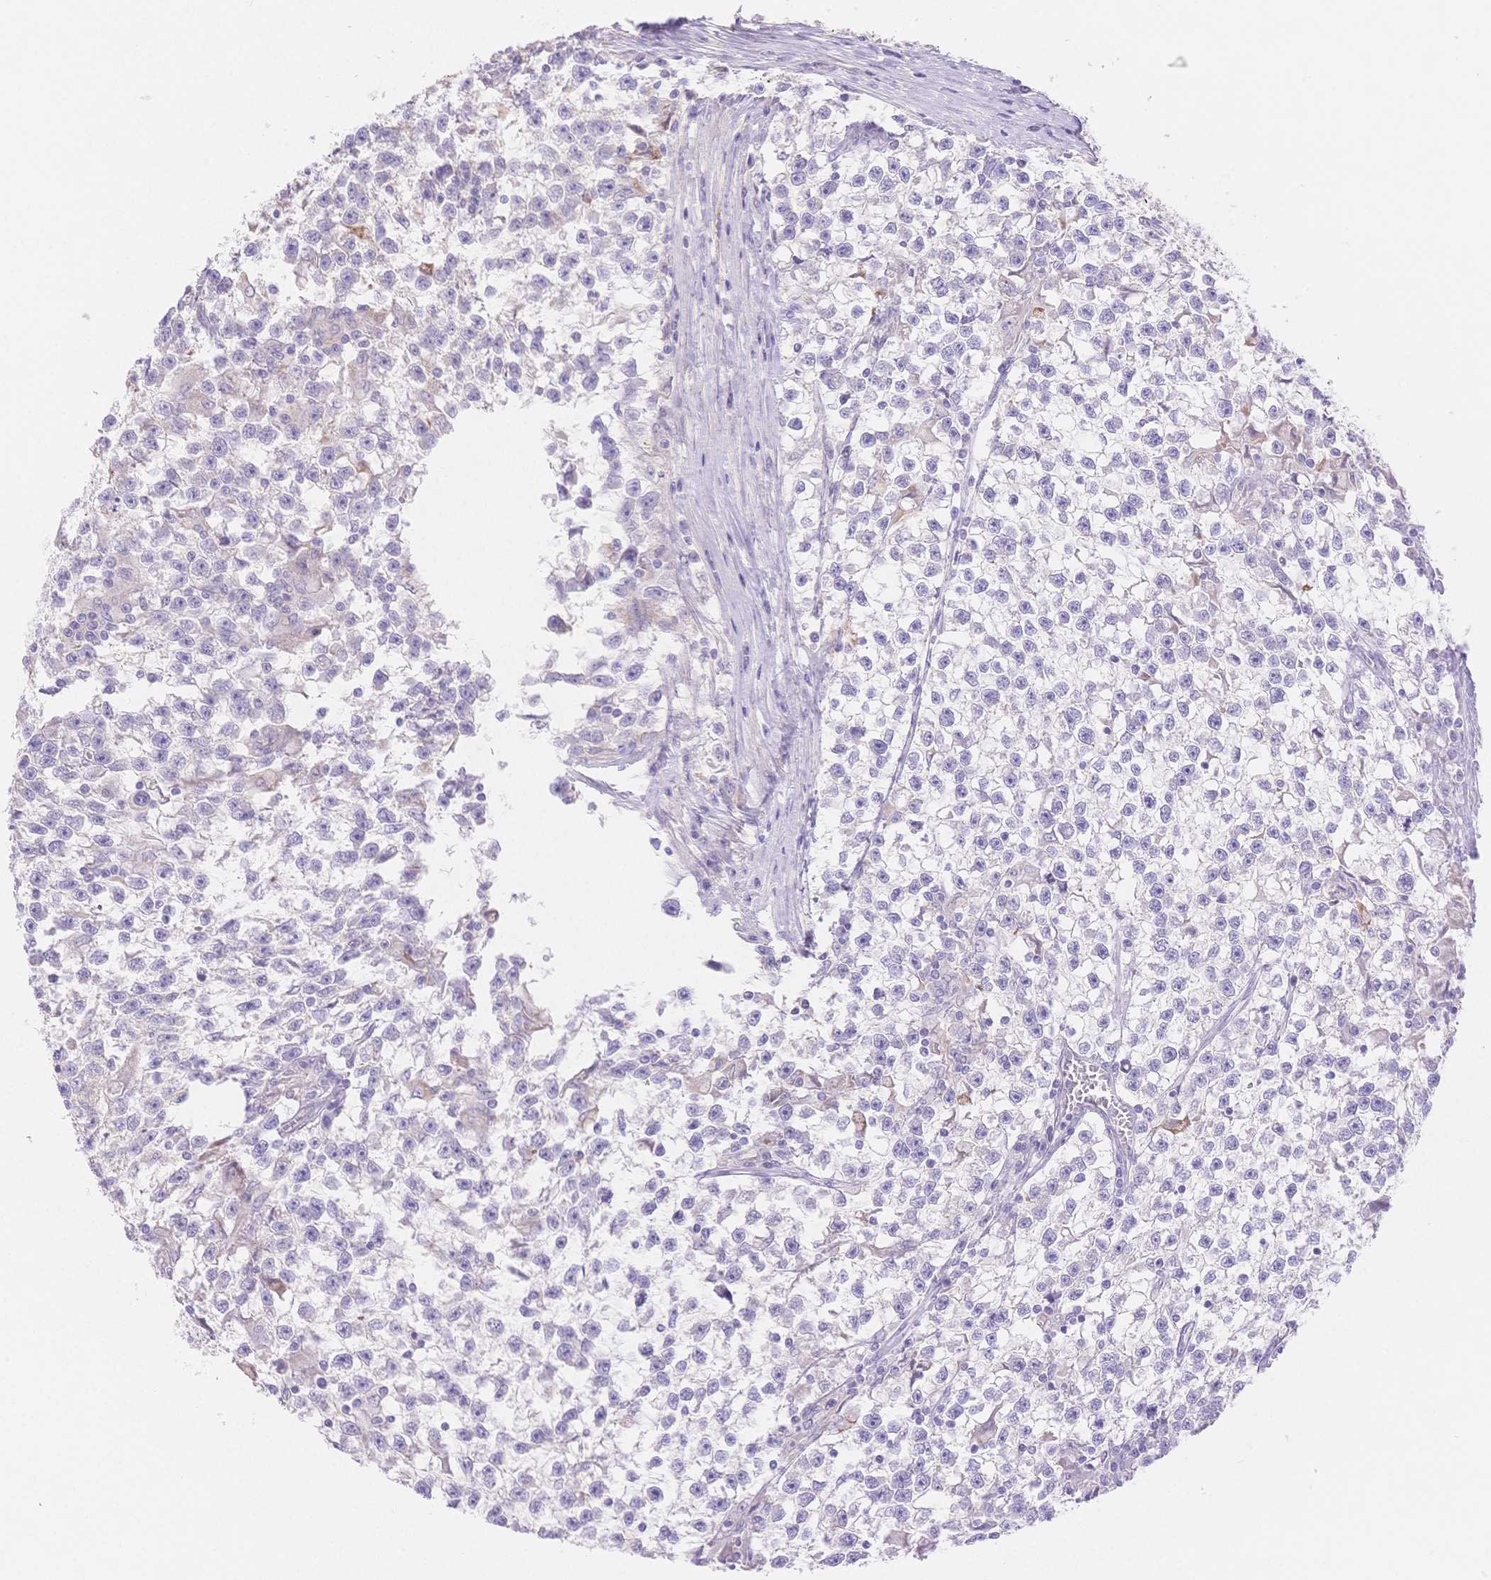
{"staining": {"intensity": "negative", "quantity": "none", "location": "none"}, "tissue": "testis cancer", "cell_type": "Tumor cells", "image_type": "cancer", "snomed": [{"axis": "morphology", "description": "Seminoma, NOS"}, {"axis": "topography", "description": "Testis"}], "caption": "This is an IHC micrograph of human seminoma (testis). There is no staining in tumor cells.", "gene": "WDR54", "patient": {"sex": "male", "age": 31}}